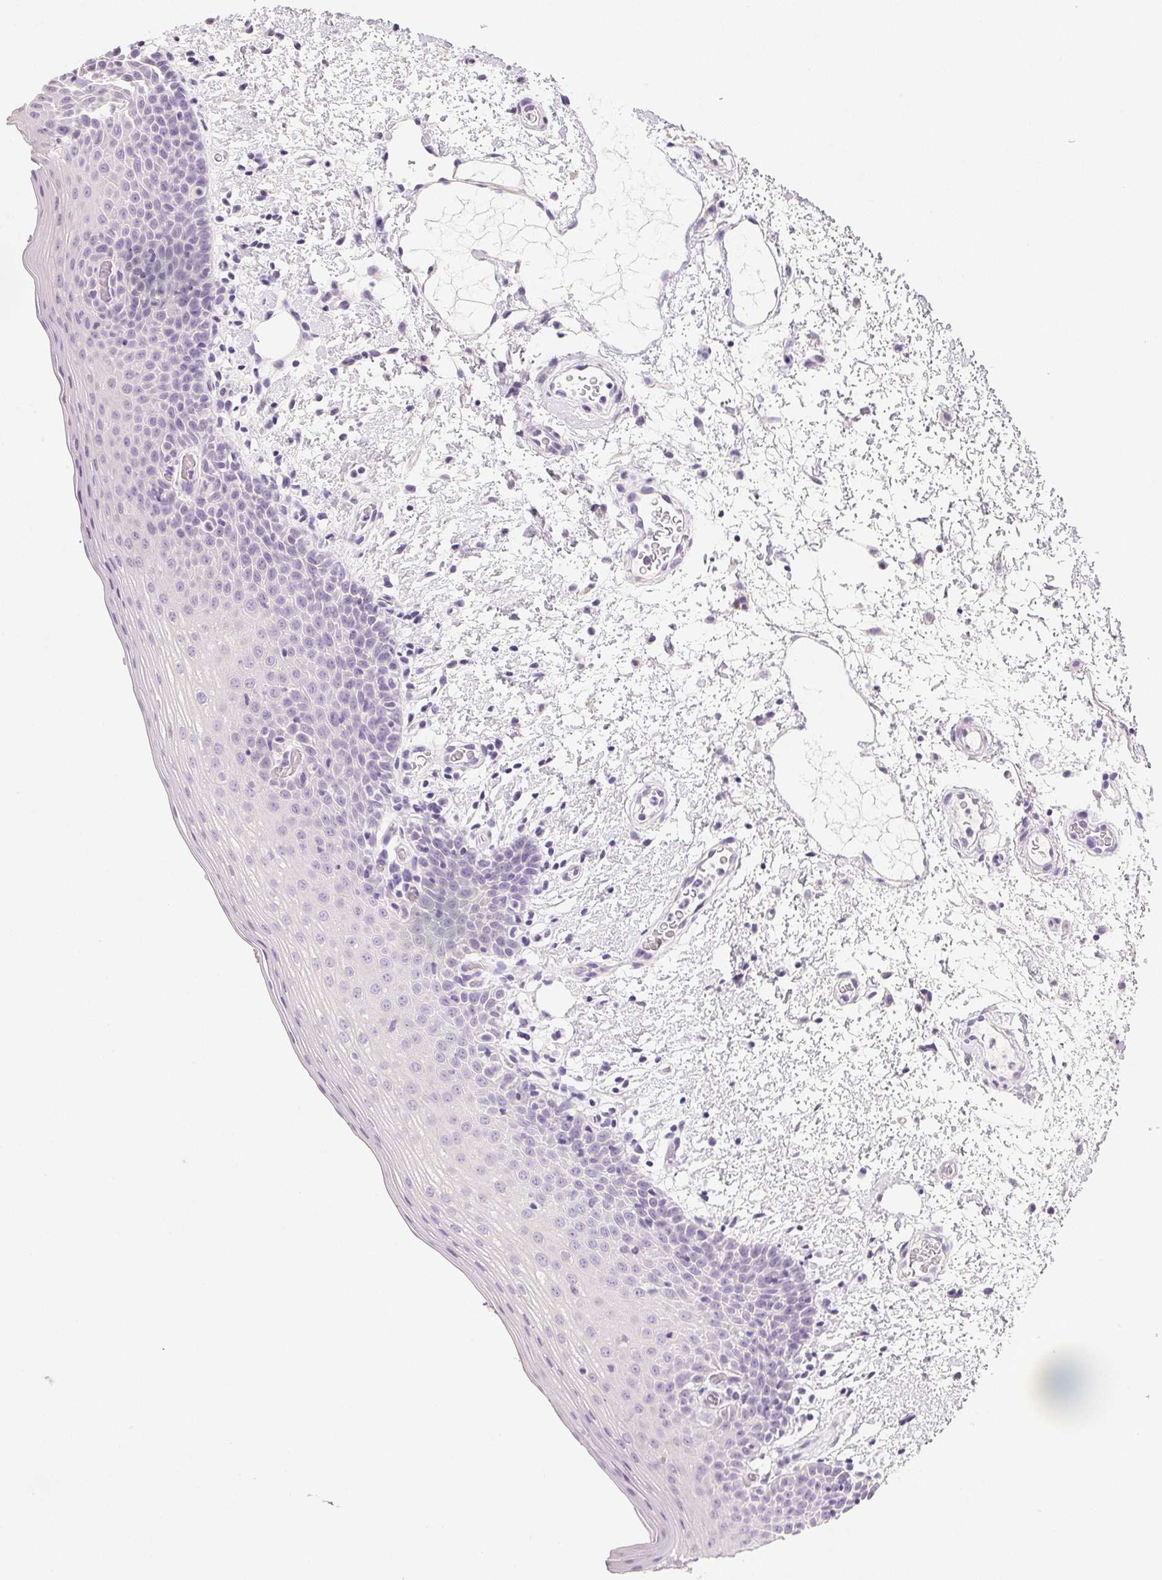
{"staining": {"intensity": "negative", "quantity": "none", "location": "none"}, "tissue": "oral mucosa", "cell_type": "Squamous epithelial cells", "image_type": "normal", "snomed": [{"axis": "morphology", "description": "Normal tissue, NOS"}, {"axis": "topography", "description": "Oral tissue"}, {"axis": "topography", "description": "Head-Neck"}], "caption": "Image shows no significant protein staining in squamous epithelial cells of benign oral mucosa.", "gene": "ACP3", "patient": {"sex": "female", "age": 55}}